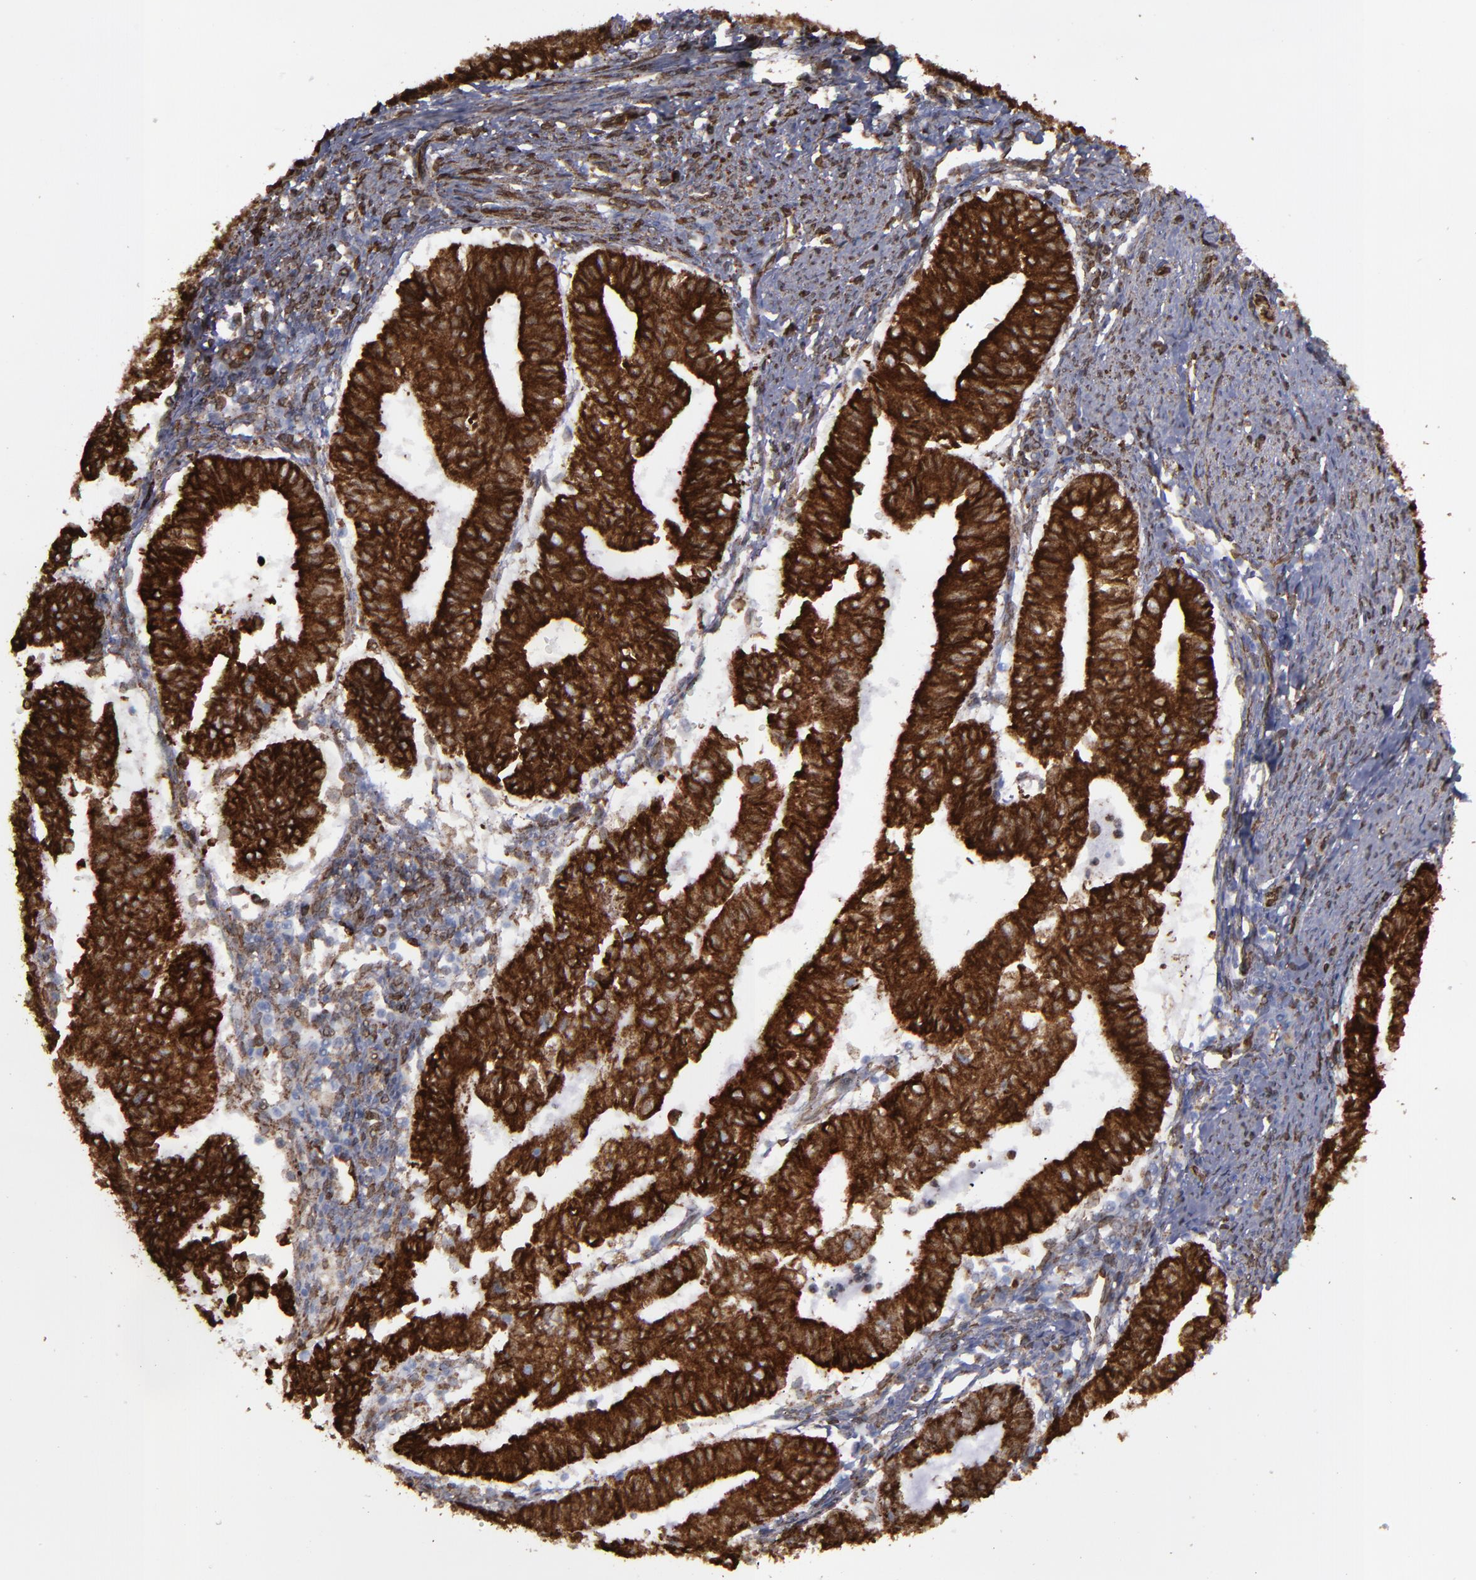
{"staining": {"intensity": "strong", "quantity": ">75%", "location": "cytoplasmic/membranous"}, "tissue": "endometrial cancer", "cell_type": "Tumor cells", "image_type": "cancer", "snomed": [{"axis": "morphology", "description": "Adenocarcinoma, NOS"}, {"axis": "topography", "description": "Endometrium"}], "caption": "The immunohistochemical stain shows strong cytoplasmic/membranous expression in tumor cells of endometrial adenocarcinoma tissue.", "gene": "ERLIN2", "patient": {"sex": "female", "age": 66}}